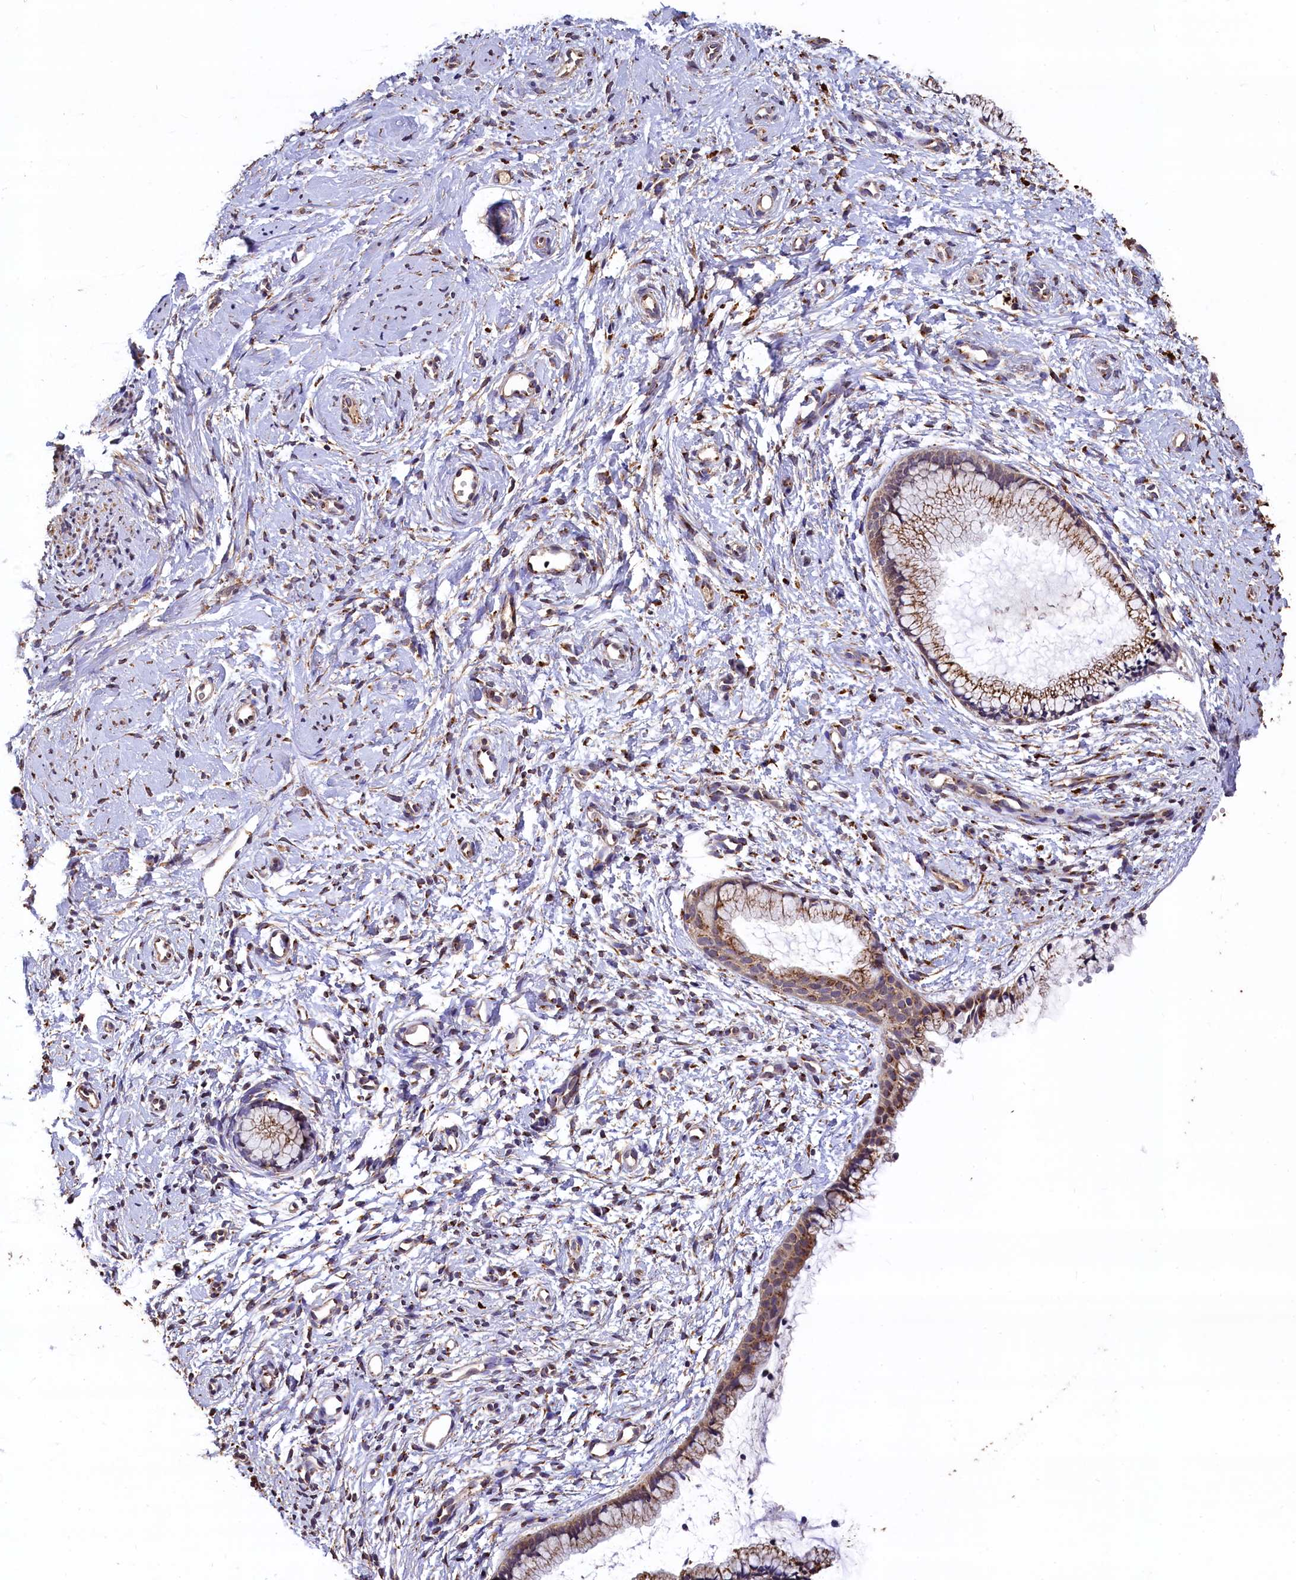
{"staining": {"intensity": "moderate", "quantity": ">75%", "location": "cytoplasmic/membranous"}, "tissue": "cervix", "cell_type": "Glandular cells", "image_type": "normal", "snomed": [{"axis": "morphology", "description": "Normal tissue, NOS"}, {"axis": "topography", "description": "Cervix"}], "caption": "Unremarkable cervix exhibits moderate cytoplasmic/membranous expression in approximately >75% of glandular cells (brown staining indicates protein expression, while blue staining denotes nuclei)..", "gene": "LSM4", "patient": {"sex": "female", "age": 57}}